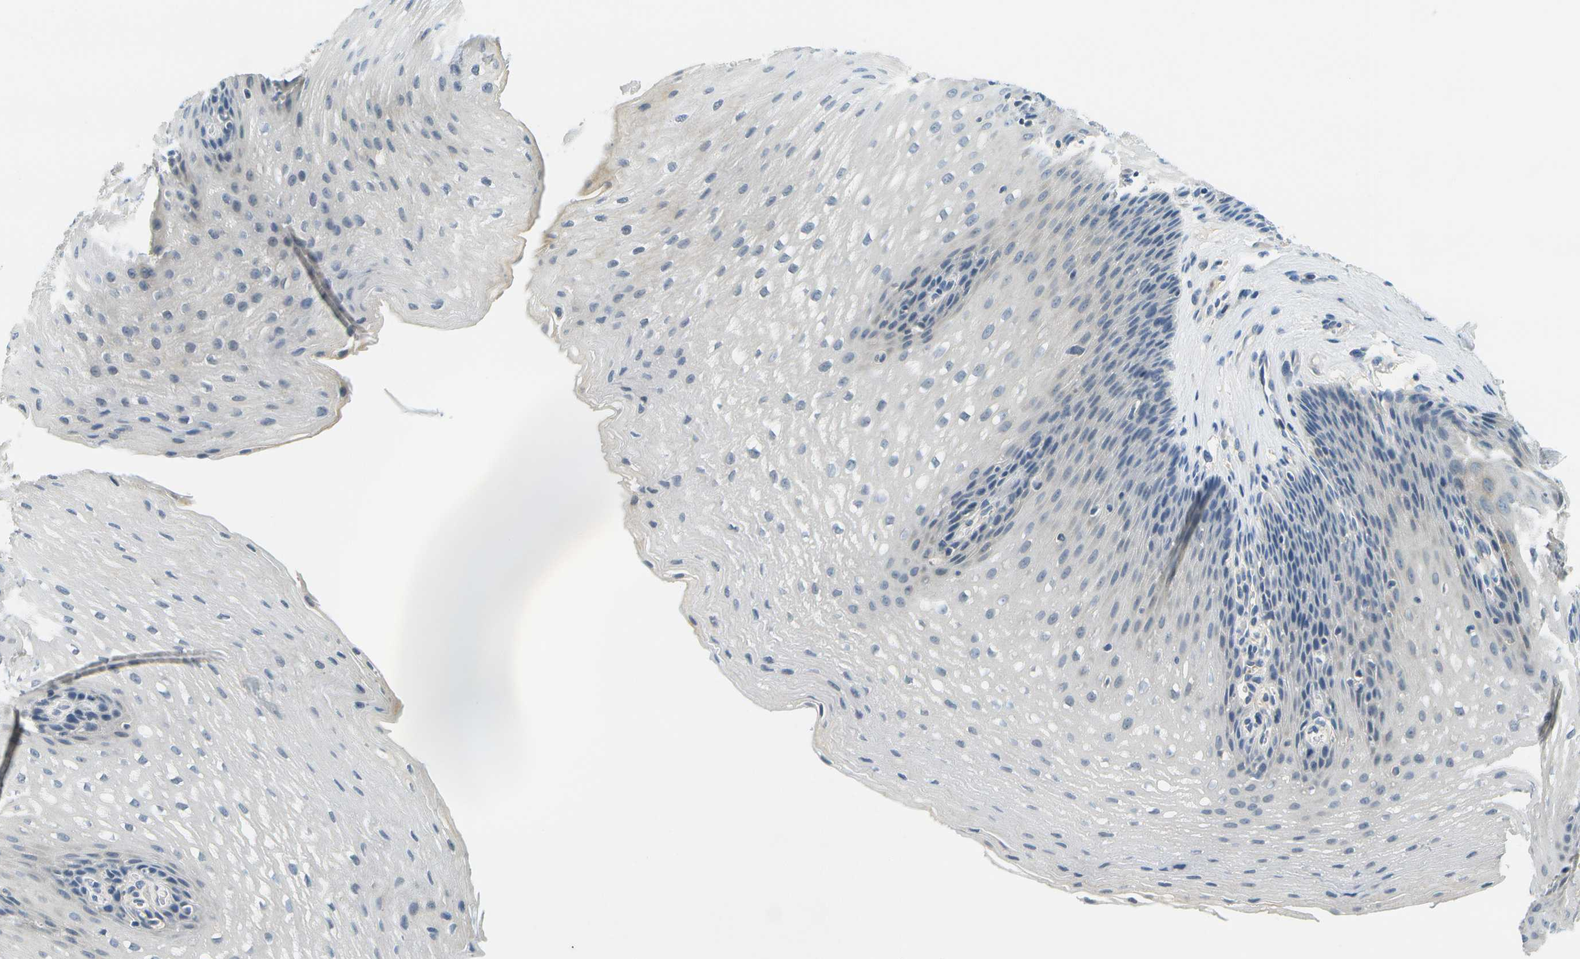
{"staining": {"intensity": "negative", "quantity": "none", "location": "none"}, "tissue": "esophagus", "cell_type": "Squamous epithelial cells", "image_type": "normal", "snomed": [{"axis": "morphology", "description": "Normal tissue, NOS"}, {"axis": "topography", "description": "Esophagus"}], "caption": "An IHC image of benign esophagus is shown. There is no staining in squamous epithelial cells of esophagus.", "gene": "RASGRP2", "patient": {"sex": "male", "age": 48}}